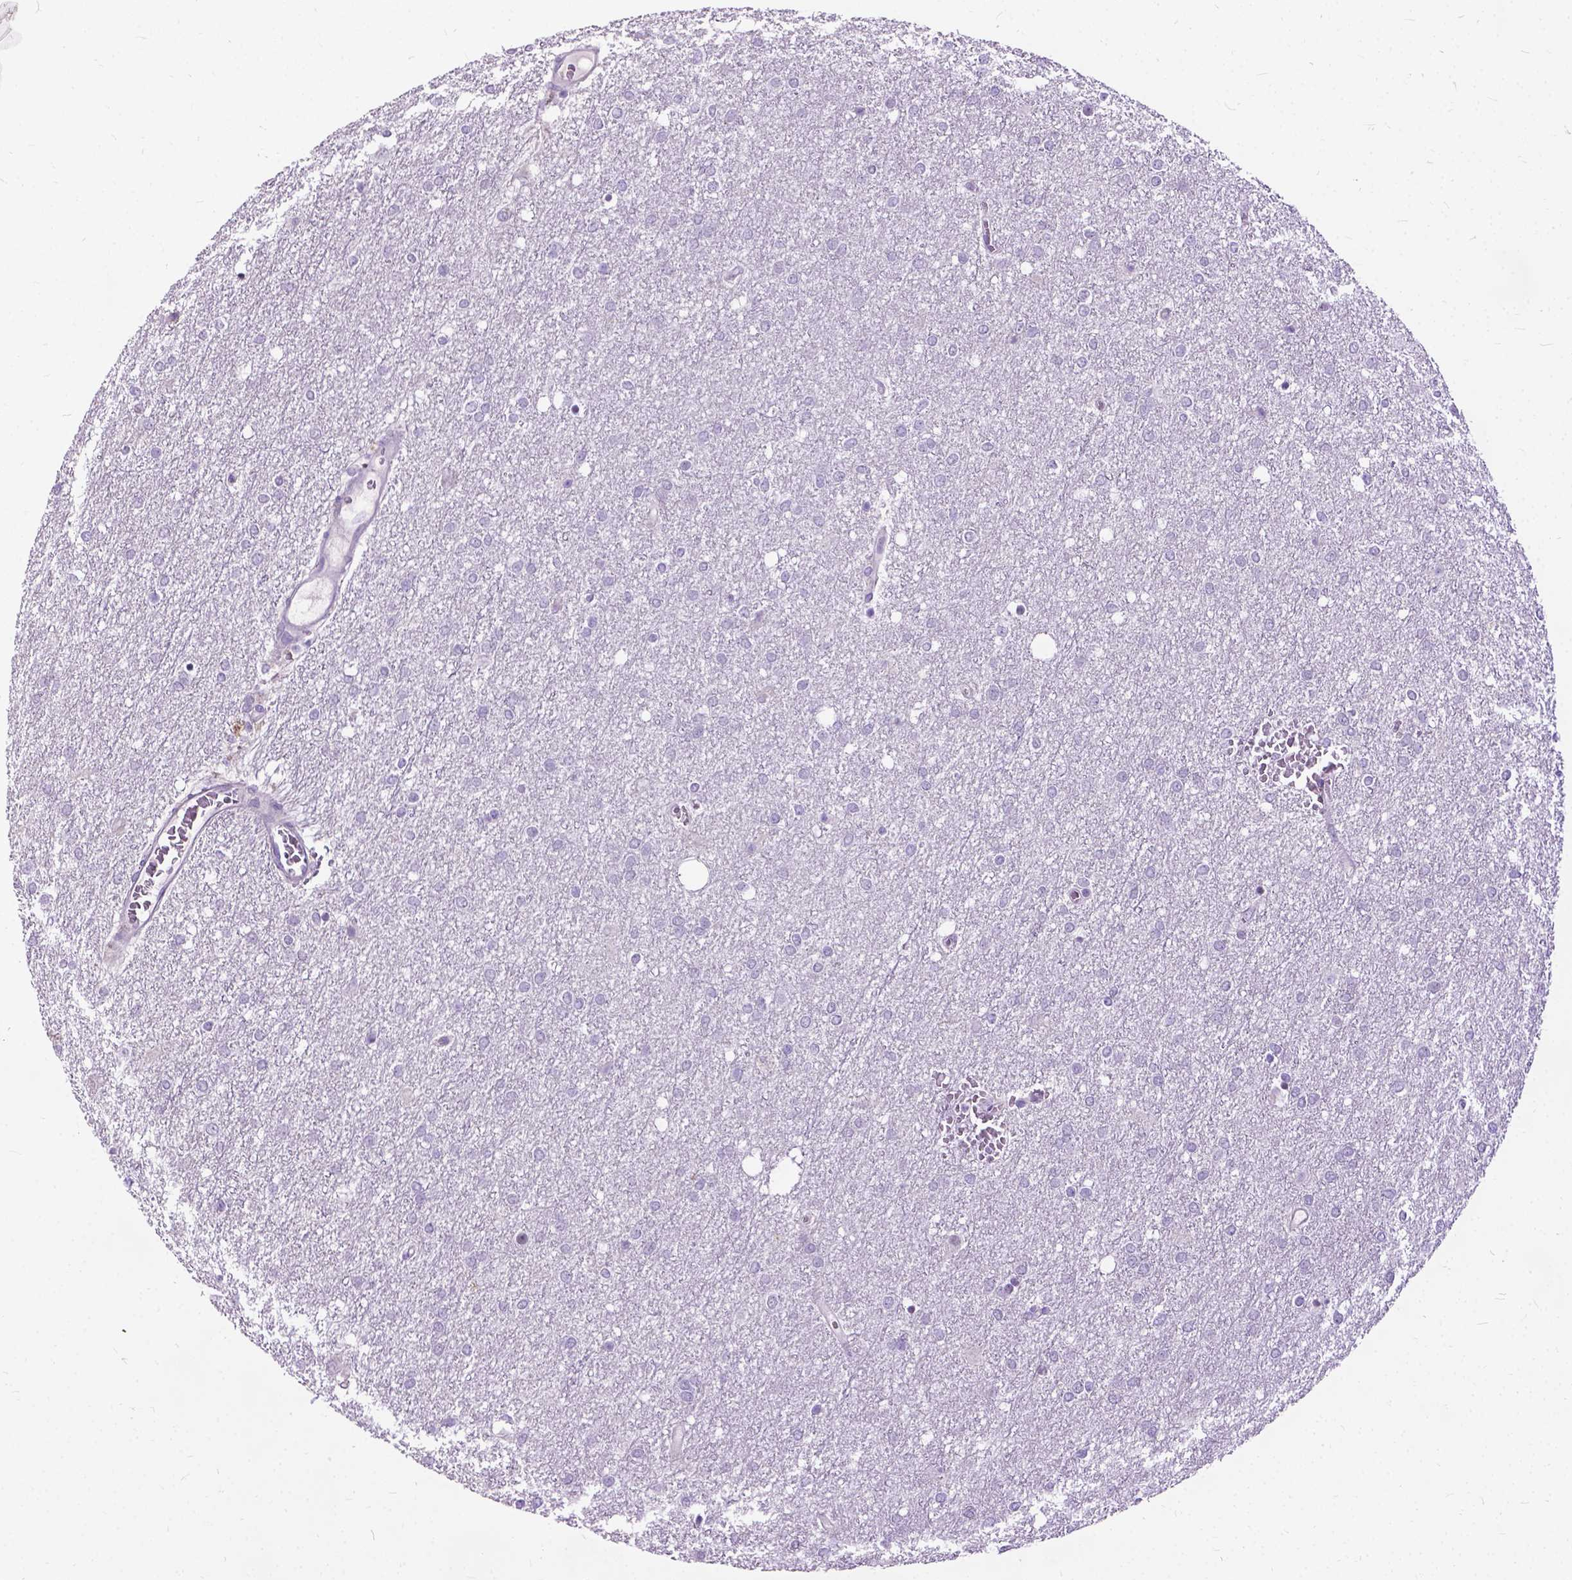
{"staining": {"intensity": "negative", "quantity": "none", "location": "none"}, "tissue": "glioma", "cell_type": "Tumor cells", "image_type": "cancer", "snomed": [{"axis": "morphology", "description": "Glioma, malignant, High grade"}, {"axis": "topography", "description": "Brain"}], "caption": "DAB (3,3'-diaminobenzidine) immunohistochemical staining of human malignant high-grade glioma shows no significant staining in tumor cells.", "gene": "PROB1", "patient": {"sex": "female", "age": 61}}